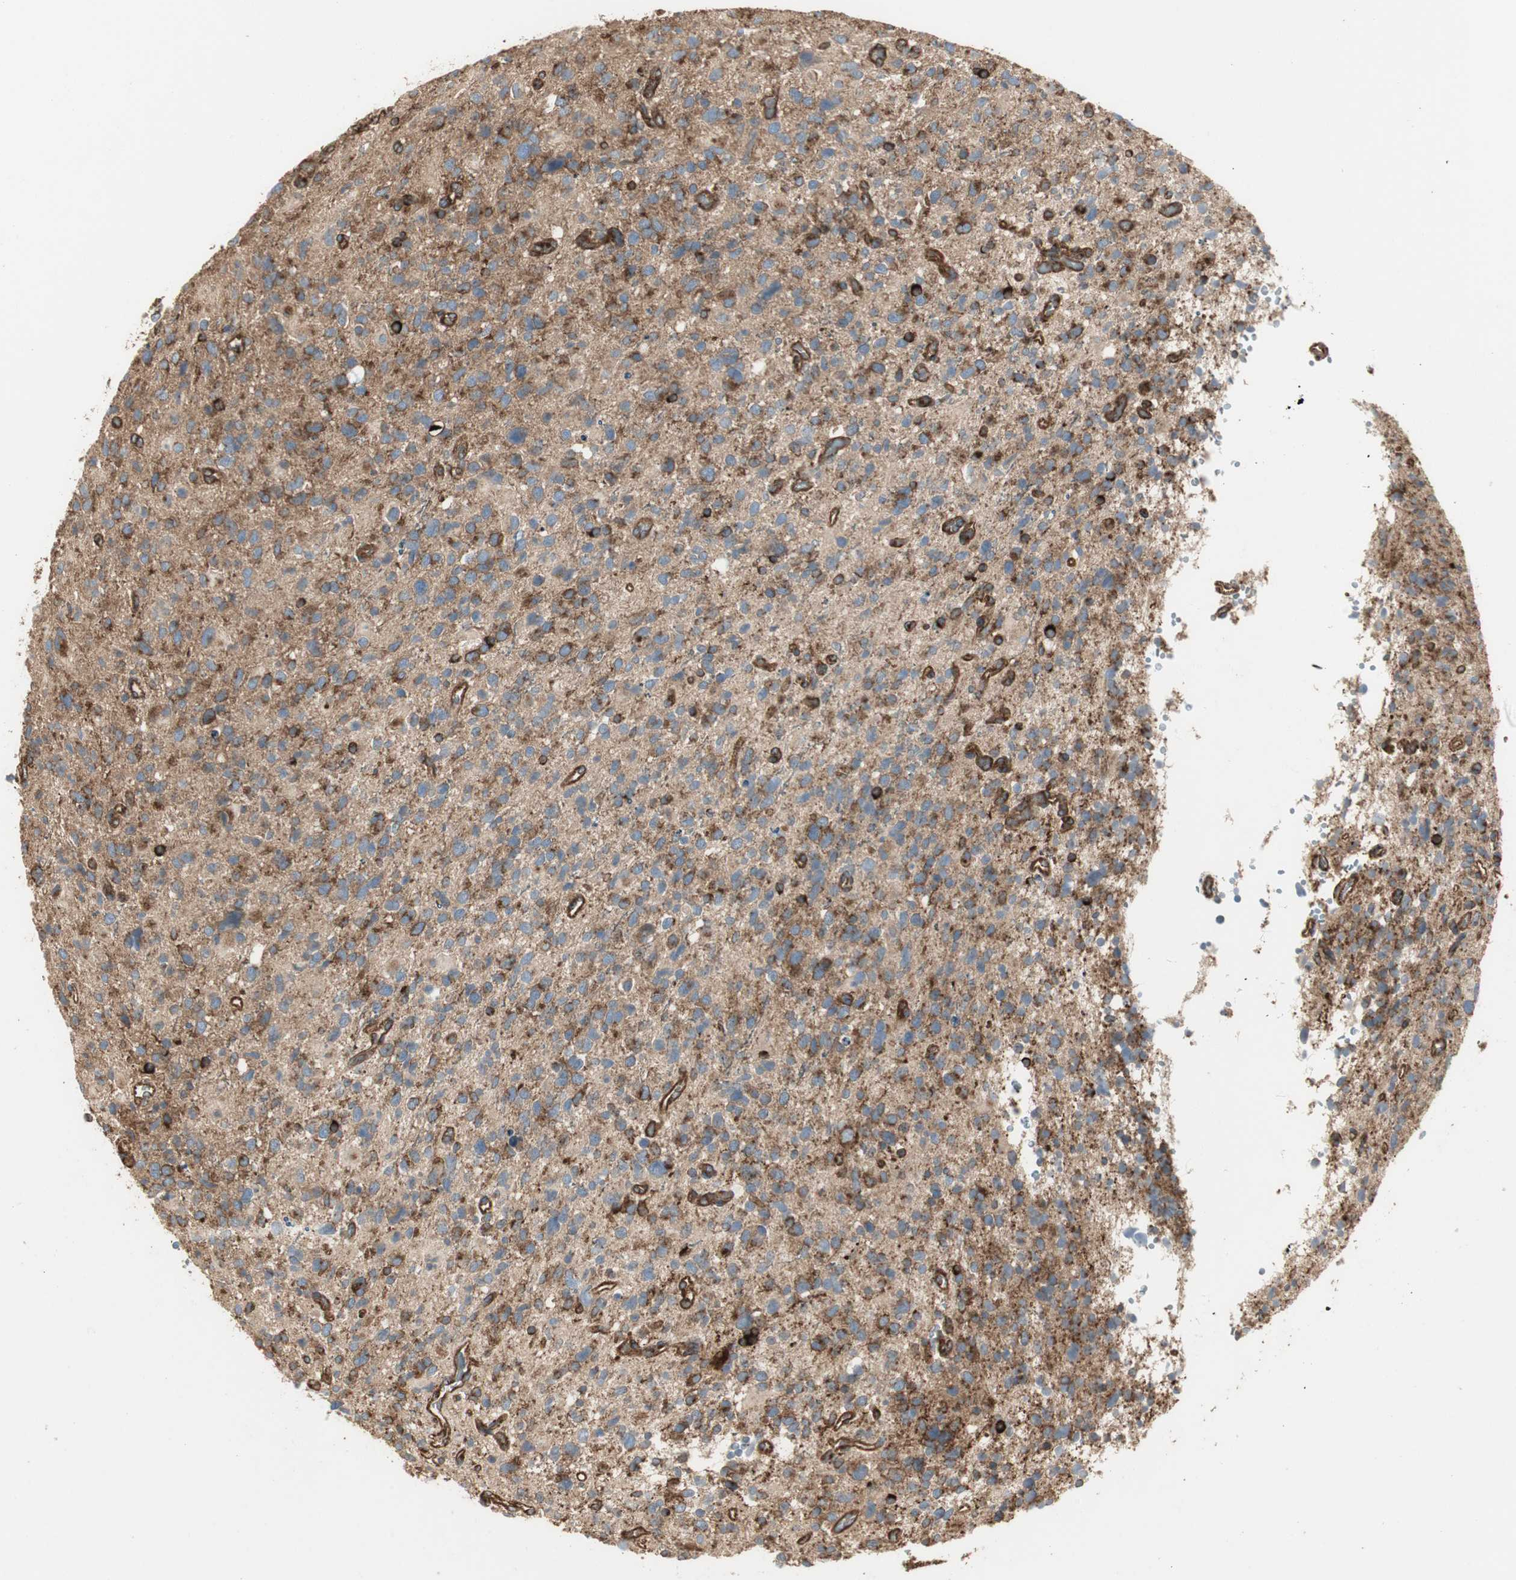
{"staining": {"intensity": "moderate", "quantity": ">75%", "location": "cytoplasmic/membranous"}, "tissue": "glioma", "cell_type": "Tumor cells", "image_type": "cancer", "snomed": [{"axis": "morphology", "description": "Glioma, malignant, High grade"}, {"axis": "topography", "description": "Brain"}], "caption": "Immunohistochemical staining of glioma shows medium levels of moderate cytoplasmic/membranous expression in approximately >75% of tumor cells.", "gene": "H6PD", "patient": {"sex": "male", "age": 48}}